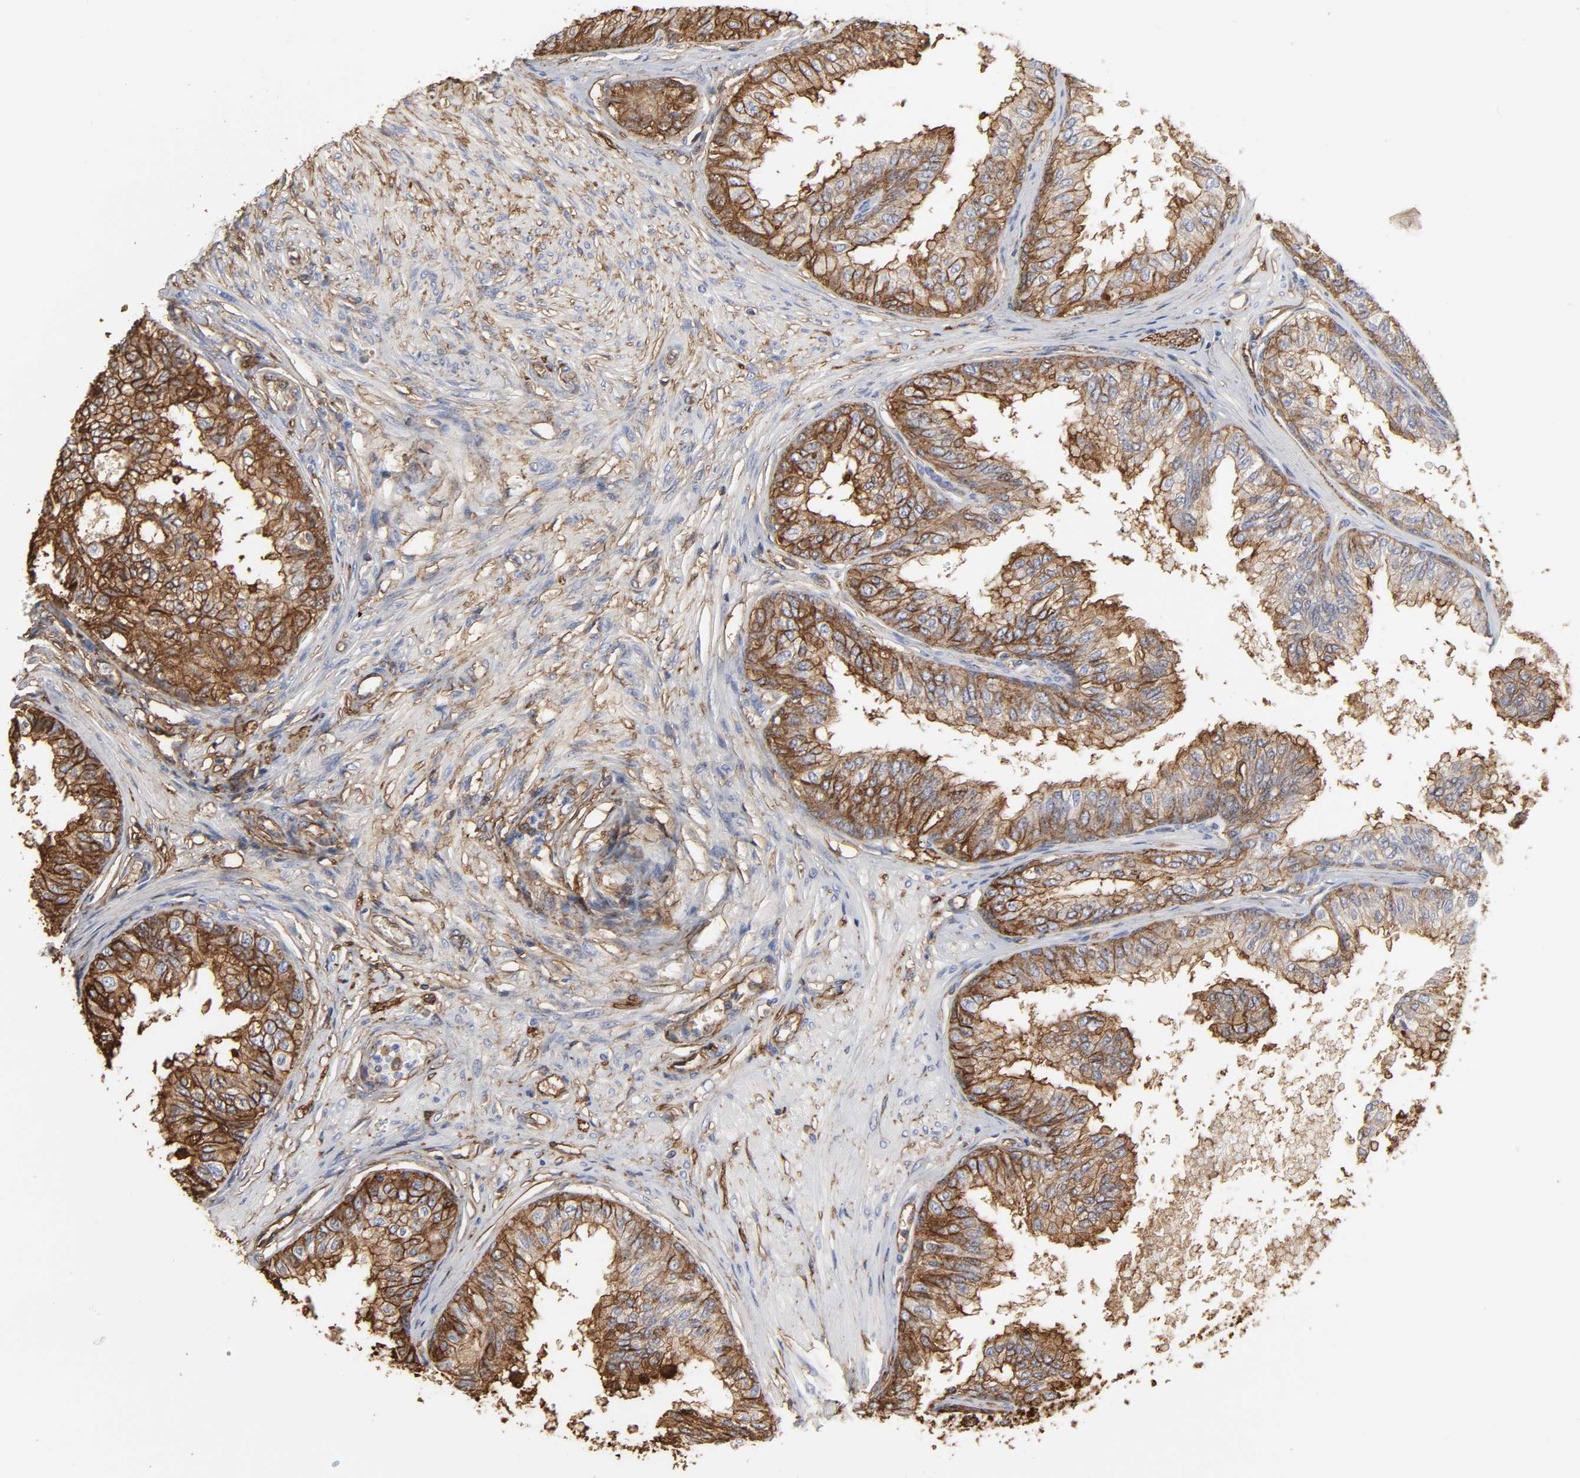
{"staining": {"intensity": "strong", "quantity": ">75%", "location": "cytoplasmic/membranous"}, "tissue": "prostate", "cell_type": "Glandular cells", "image_type": "normal", "snomed": [{"axis": "morphology", "description": "Normal tissue, NOS"}, {"axis": "topography", "description": "Prostate"}, {"axis": "topography", "description": "Seminal veicle"}], "caption": "Immunohistochemical staining of benign prostate exhibits >75% levels of strong cytoplasmic/membranous protein staining in about >75% of glandular cells. The protein of interest is stained brown, and the nuclei are stained in blue (DAB IHC with brightfield microscopy, high magnification).", "gene": "ANXA2", "patient": {"sex": "male", "age": 60}}